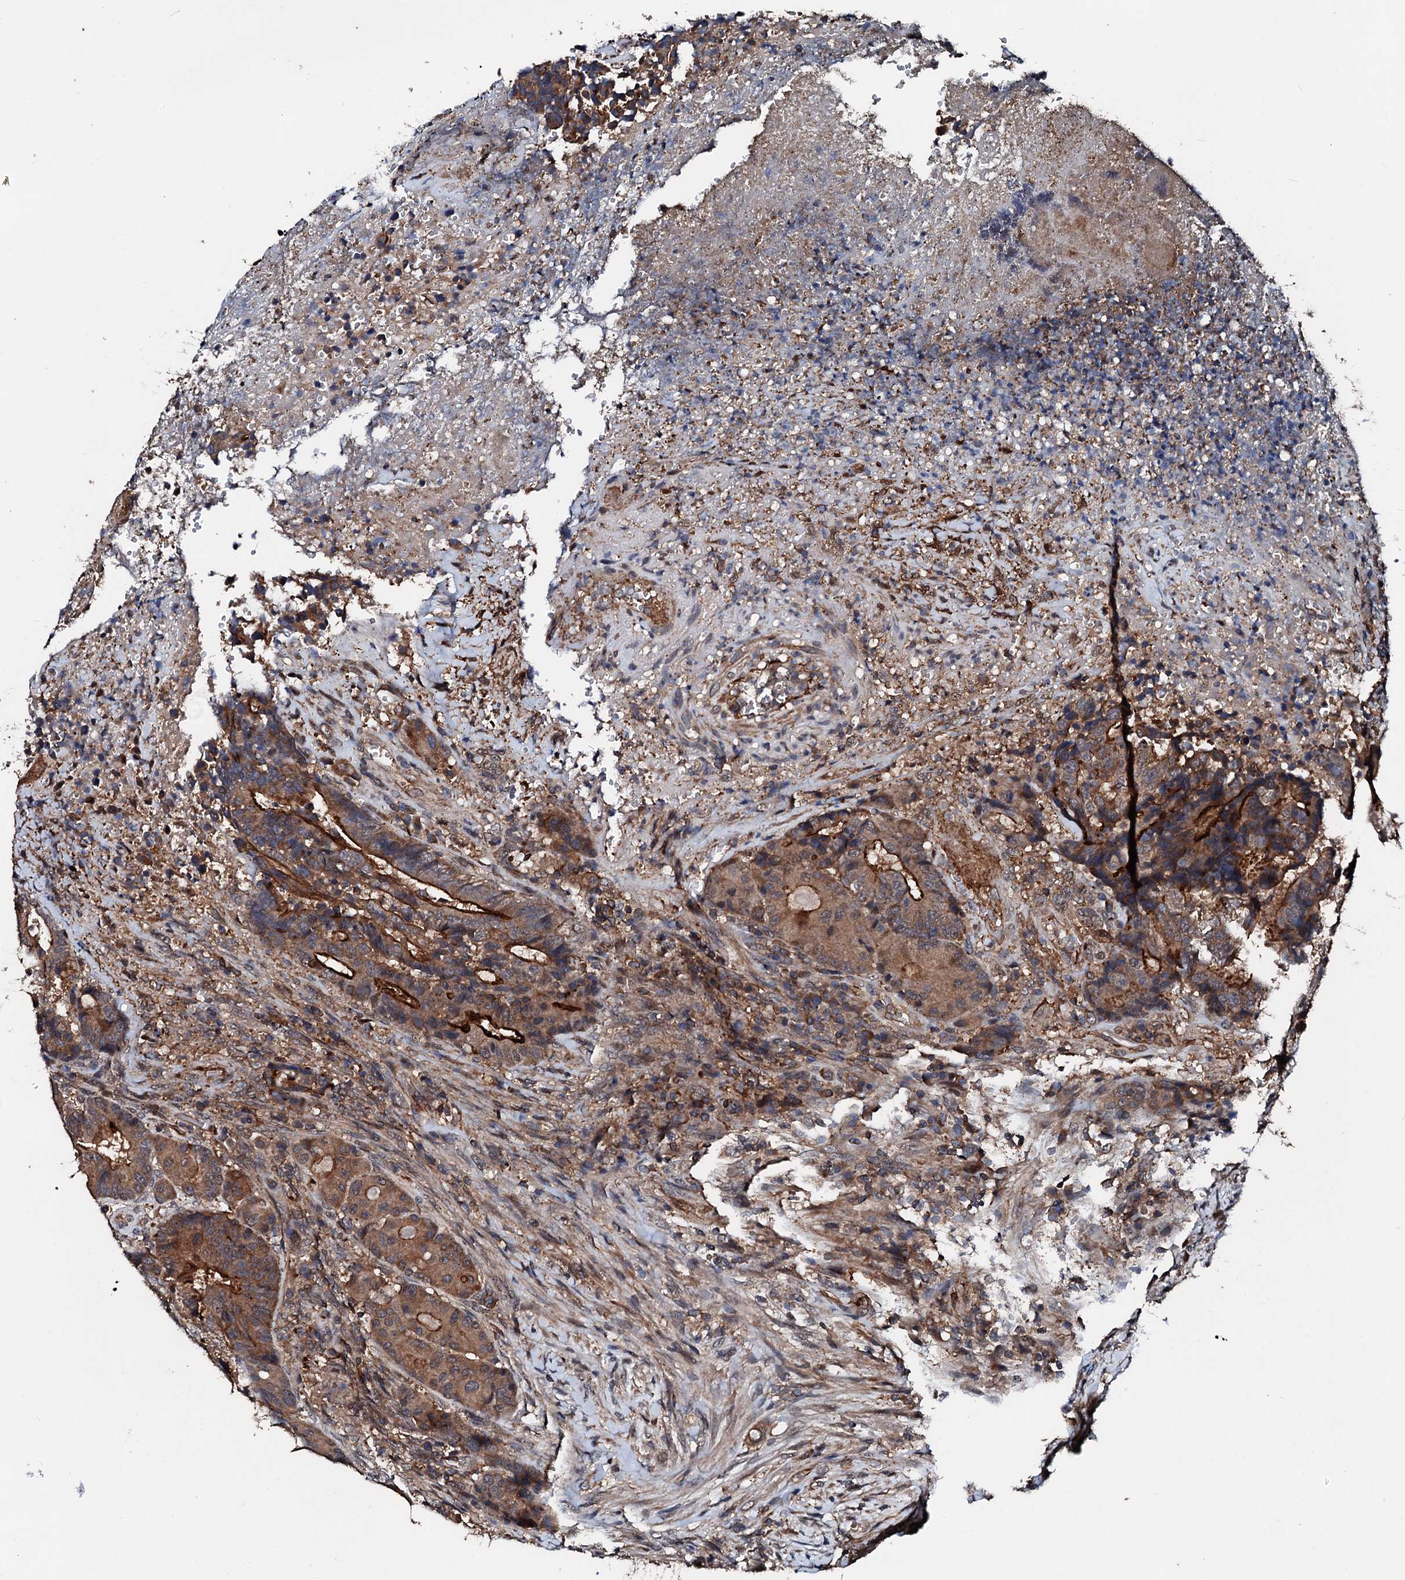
{"staining": {"intensity": "strong", "quantity": ">75%", "location": "cytoplasmic/membranous"}, "tissue": "colorectal cancer", "cell_type": "Tumor cells", "image_type": "cancer", "snomed": [{"axis": "morphology", "description": "Adenocarcinoma, NOS"}, {"axis": "topography", "description": "Rectum"}], "caption": "This micrograph exhibits immunohistochemistry staining of adenocarcinoma (colorectal), with high strong cytoplasmic/membranous staining in approximately >75% of tumor cells.", "gene": "FGD4", "patient": {"sex": "male", "age": 69}}